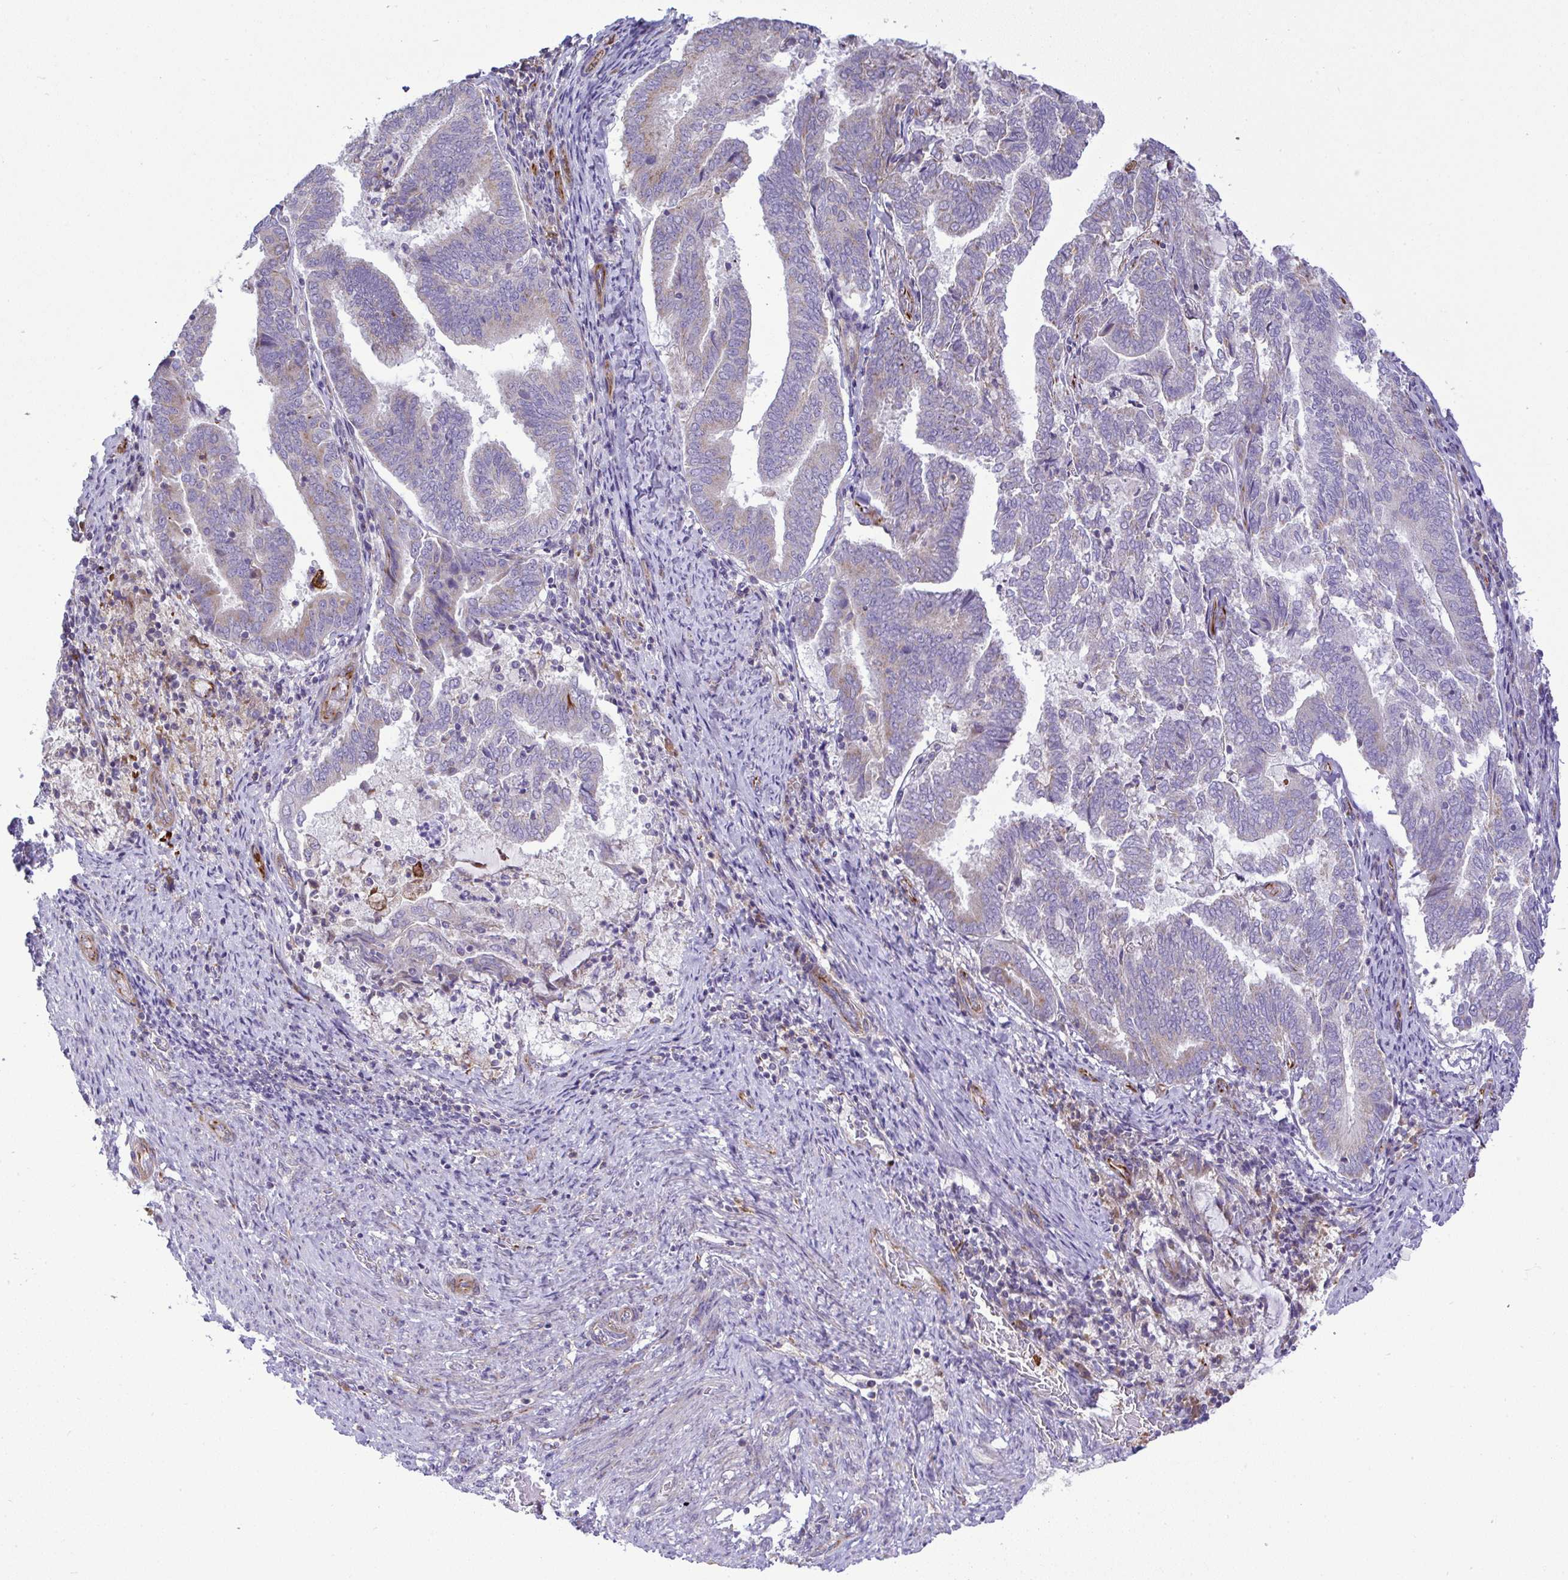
{"staining": {"intensity": "weak", "quantity": "<25%", "location": "cytoplasmic/membranous"}, "tissue": "endometrial cancer", "cell_type": "Tumor cells", "image_type": "cancer", "snomed": [{"axis": "morphology", "description": "Adenocarcinoma, NOS"}, {"axis": "topography", "description": "Endometrium"}], "caption": "The IHC histopathology image has no significant staining in tumor cells of endometrial cancer tissue.", "gene": "GRID2", "patient": {"sex": "female", "age": 80}}